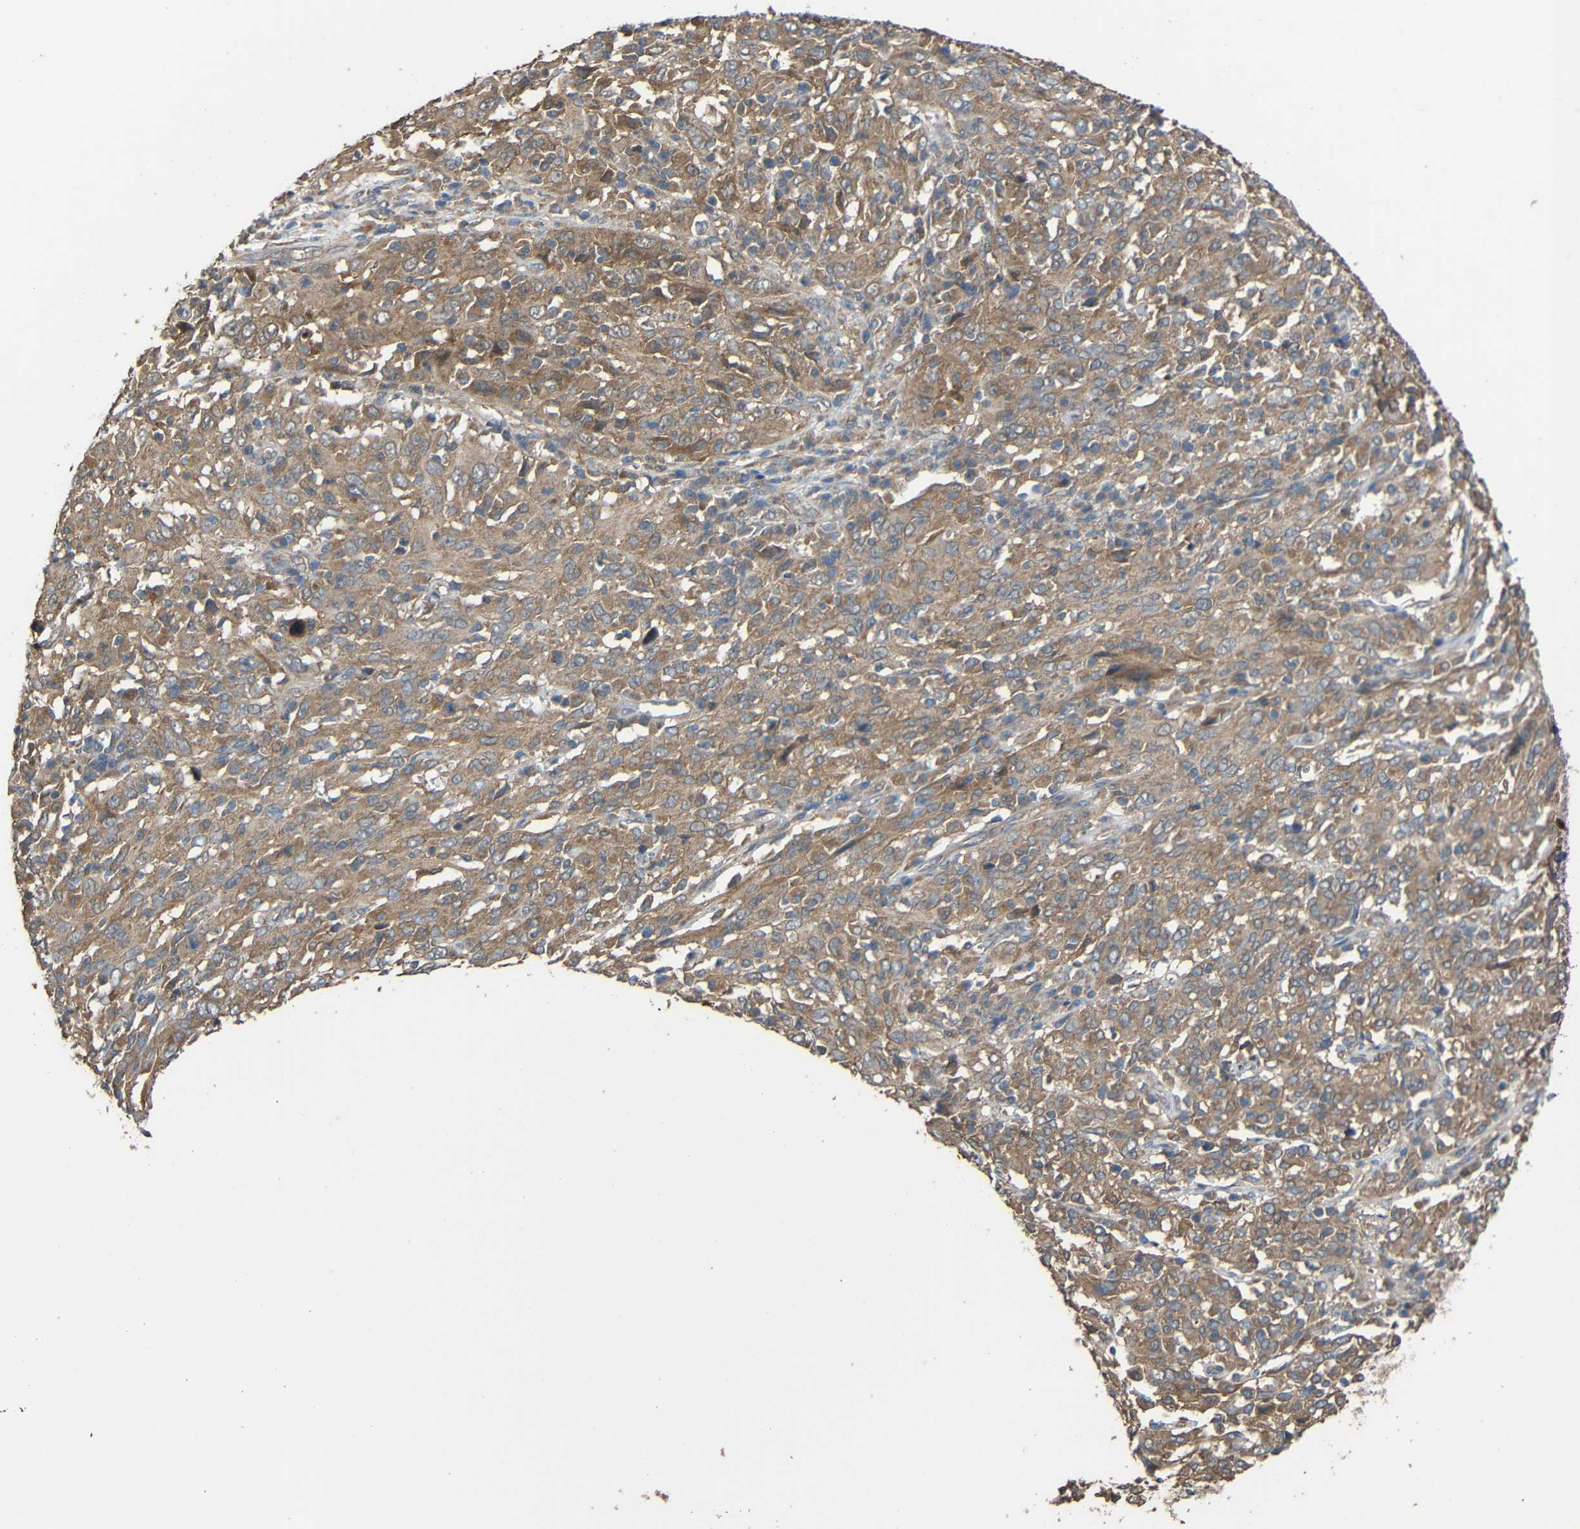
{"staining": {"intensity": "moderate", "quantity": ">75%", "location": "cytoplasmic/membranous"}, "tissue": "cervical cancer", "cell_type": "Tumor cells", "image_type": "cancer", "snomed": [{"axis": "morphology", "description": "Squamous cell carcinoma, NOS"}, {"axis": "topography", "description": "Cervix"}], "caption": "IHC (DAB (3,3'-diaminobenzidine)) staining of human cervical squamous cell carcinoma displays moderate cytoplasmic/membranous protein staining in approximately >75% of tumor cells. The staining was performed using DAB (3,3'-diaminobenzidine), with brown indicating positive protein expression. Nuclei are stained blue with hematoxylin.", "gene": "CHST9", "patient": {"sex": "female", "age": 46}}